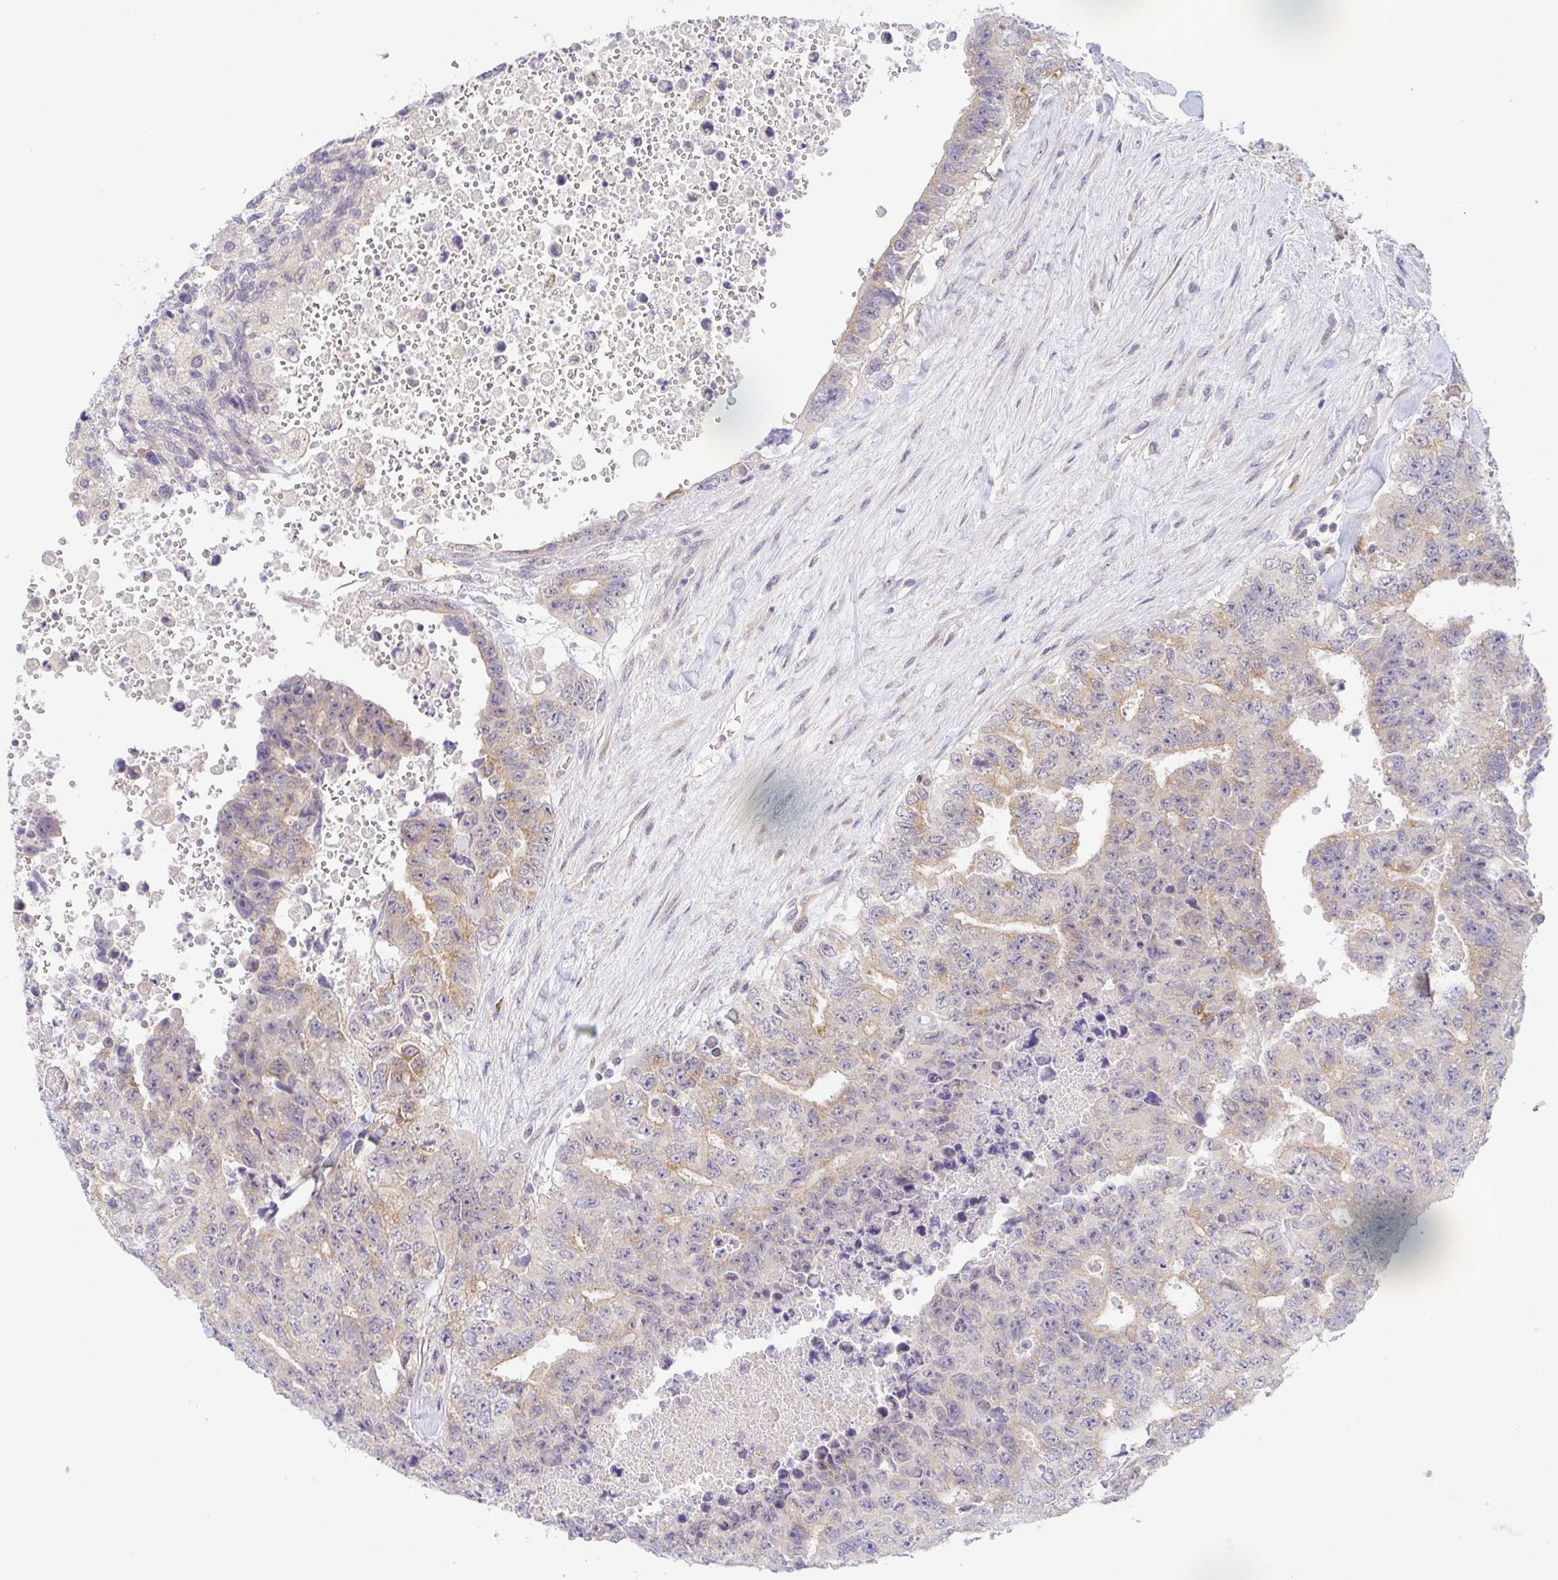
{"staining": {"intensity": "weak", "quantity": "25%-75%", "location": "cytoplasmic/membranous"}, "tissue": "testis cancer", "cell_type": "Tumor cells", "image_type": "cancer", "snomed": [{"axis": "morphology", "description": "Carcinoma, Embryonal, NOS"}, {"axis": "topography", "description": "Testis"}], "caption": "High-magnification brightfield microscopy of testis embryonal carcinoma stained with DAB (3,3'-diaminobenzidine) (brown) and counterstained with hematoxylin (blue). tumor cells exhibit weak cytoplasmic/membranous positivity is appreciated in about25%-75% of cells.", "gene": "BCL2L1", "patient": {"sex": "male", "age": 24}}